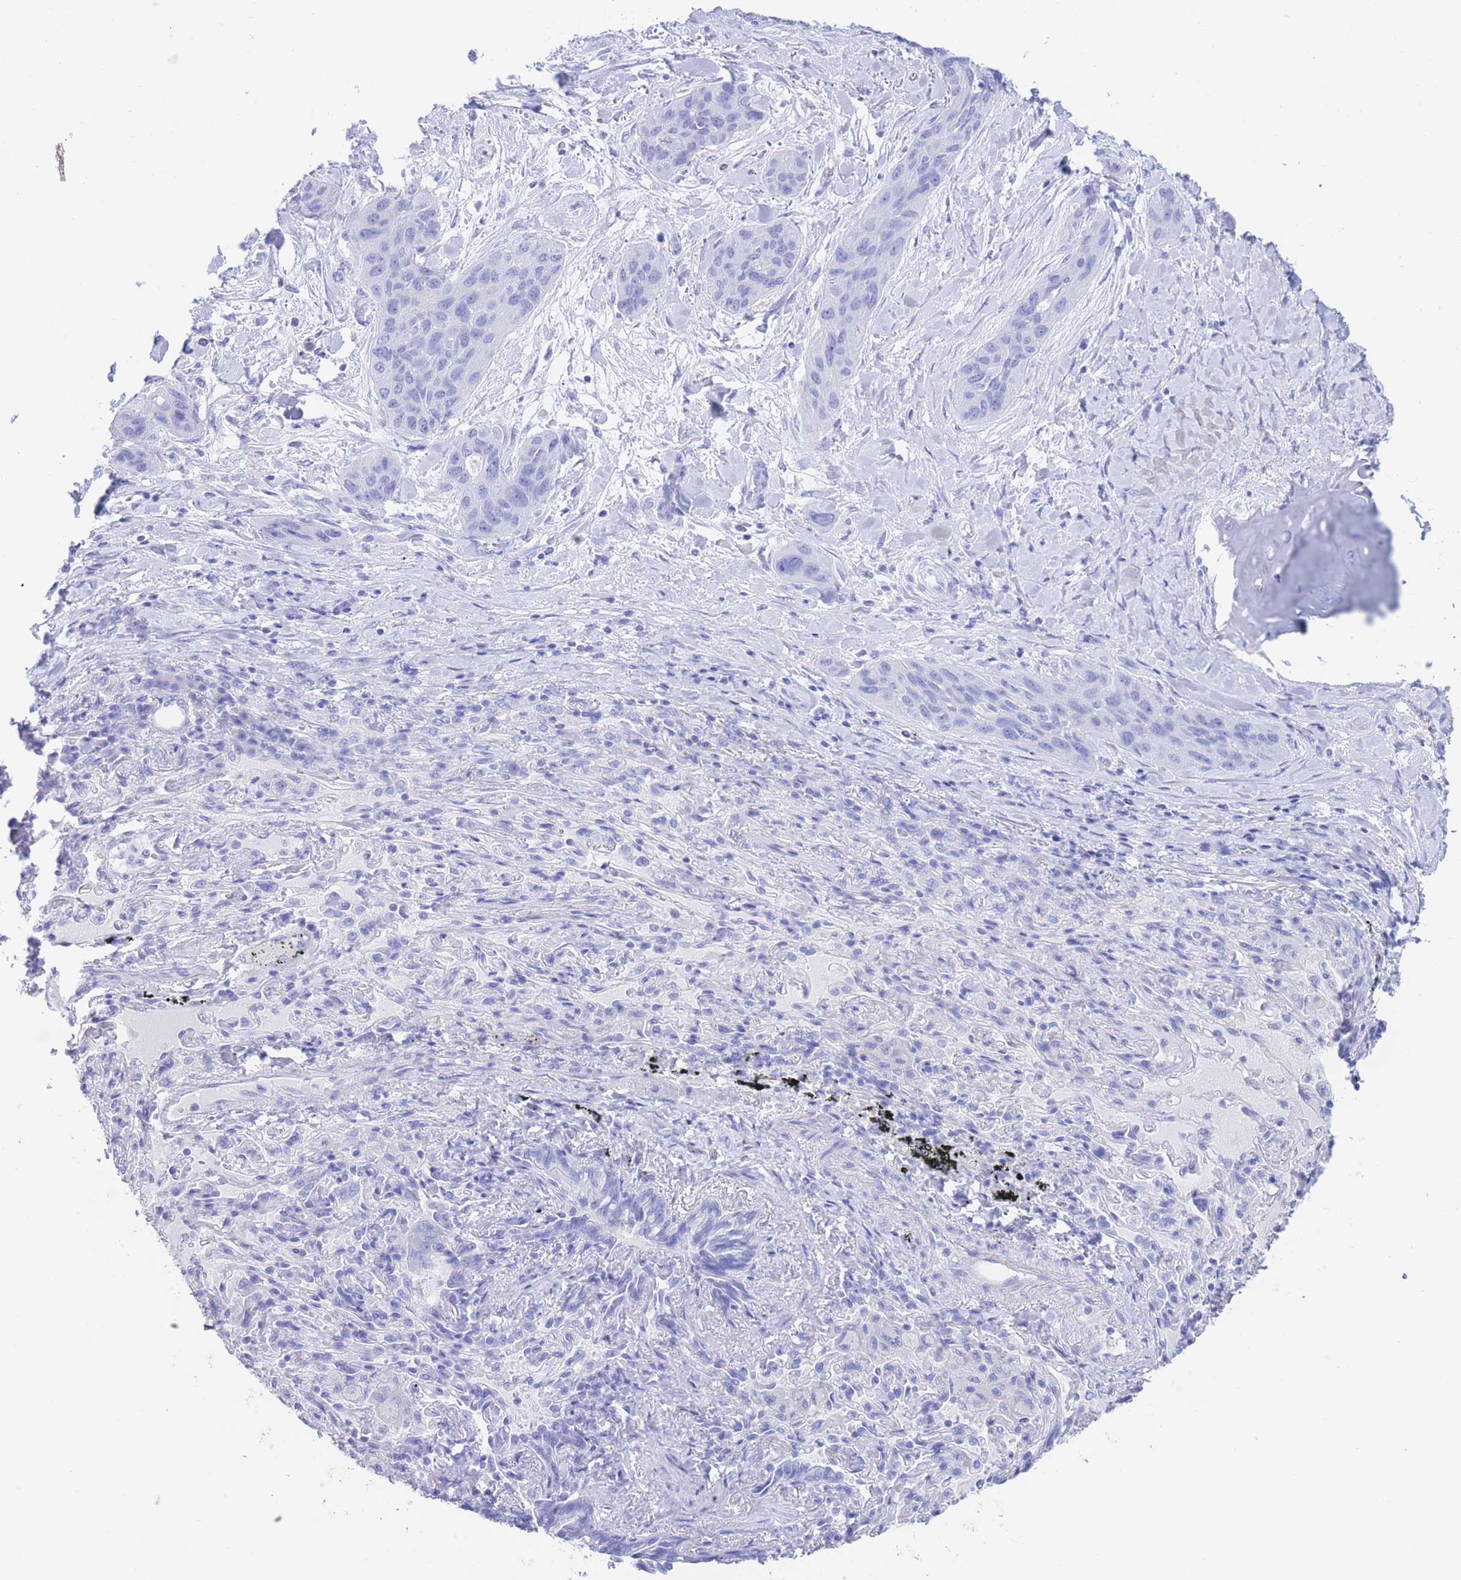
{"staining": {"intensity": "negative", "quantity": "none", "location": "none"}, "tissue": "lung cancer", "cell_type": "Tumor cells", "image_type": "cancer", "snomed": [{"axis": "morphology", "description": "Squamous cell carcinoma, NOS"}, {"axis": "topography", "description": "Lung"}], "caption": "Immunohistochemistry of human lung cancer exhibits no staining in tumor cells.", "gene": "SLCO1B3", "patient": {"sex": "female", "age": 70}}